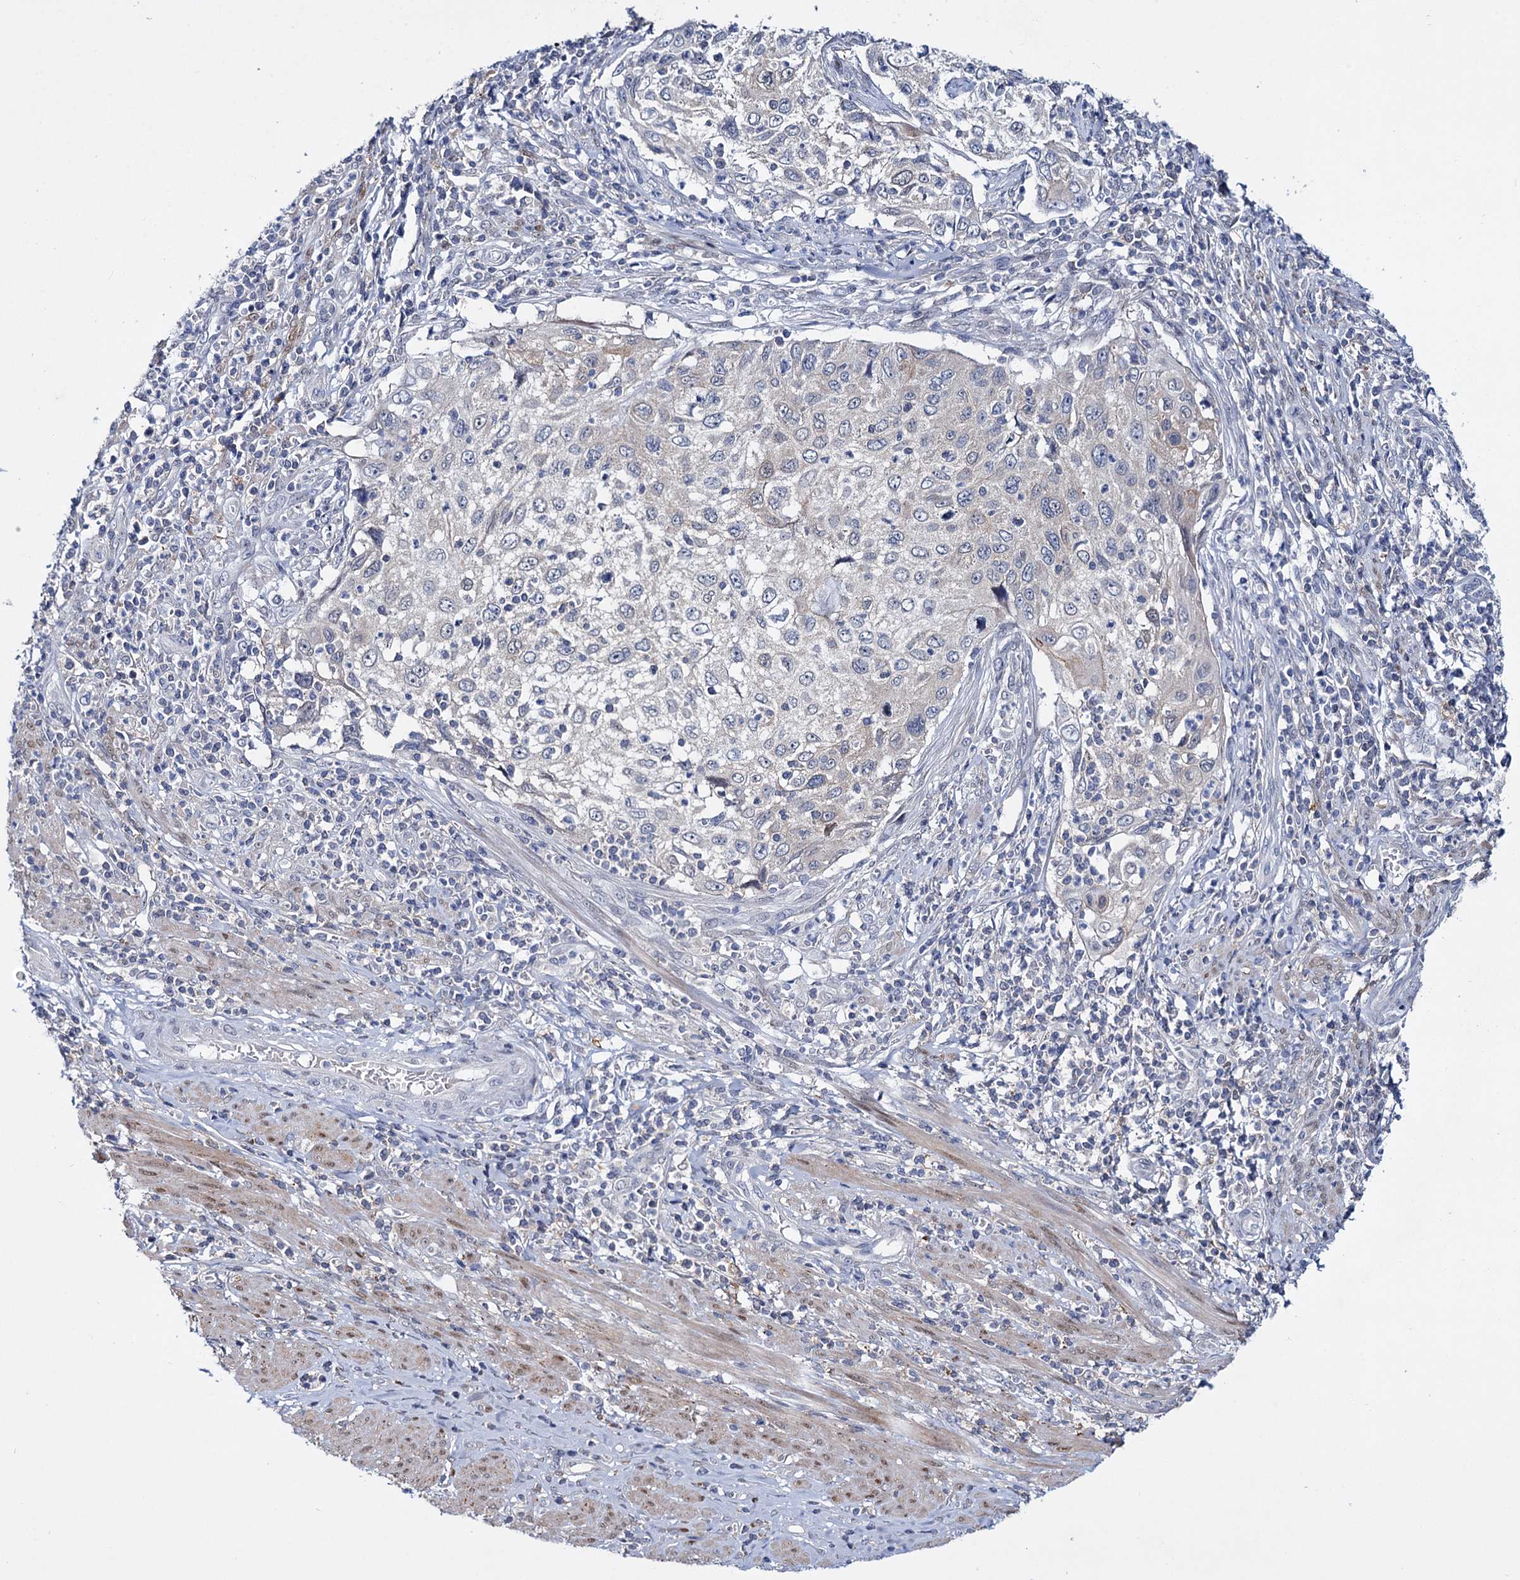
{"staining": {"intensity": "negative", "quantity": "none", "location": "none"}, "tissue": "cervical cancer", "cell_type": "Tumor cells", "image_type": "cancer", "snomed": [{"axis": "morphology", "description": "Squamous cell carcinoma, NOS"}, {"axis": "topography", "description": "Cervix"}], "caption": "There is no significant positivity in tumor cells of cervical cancer (squamous cell carcinoma).", "gene": "MID1IP1", "patient": {"sex": "female", "age": 70}}